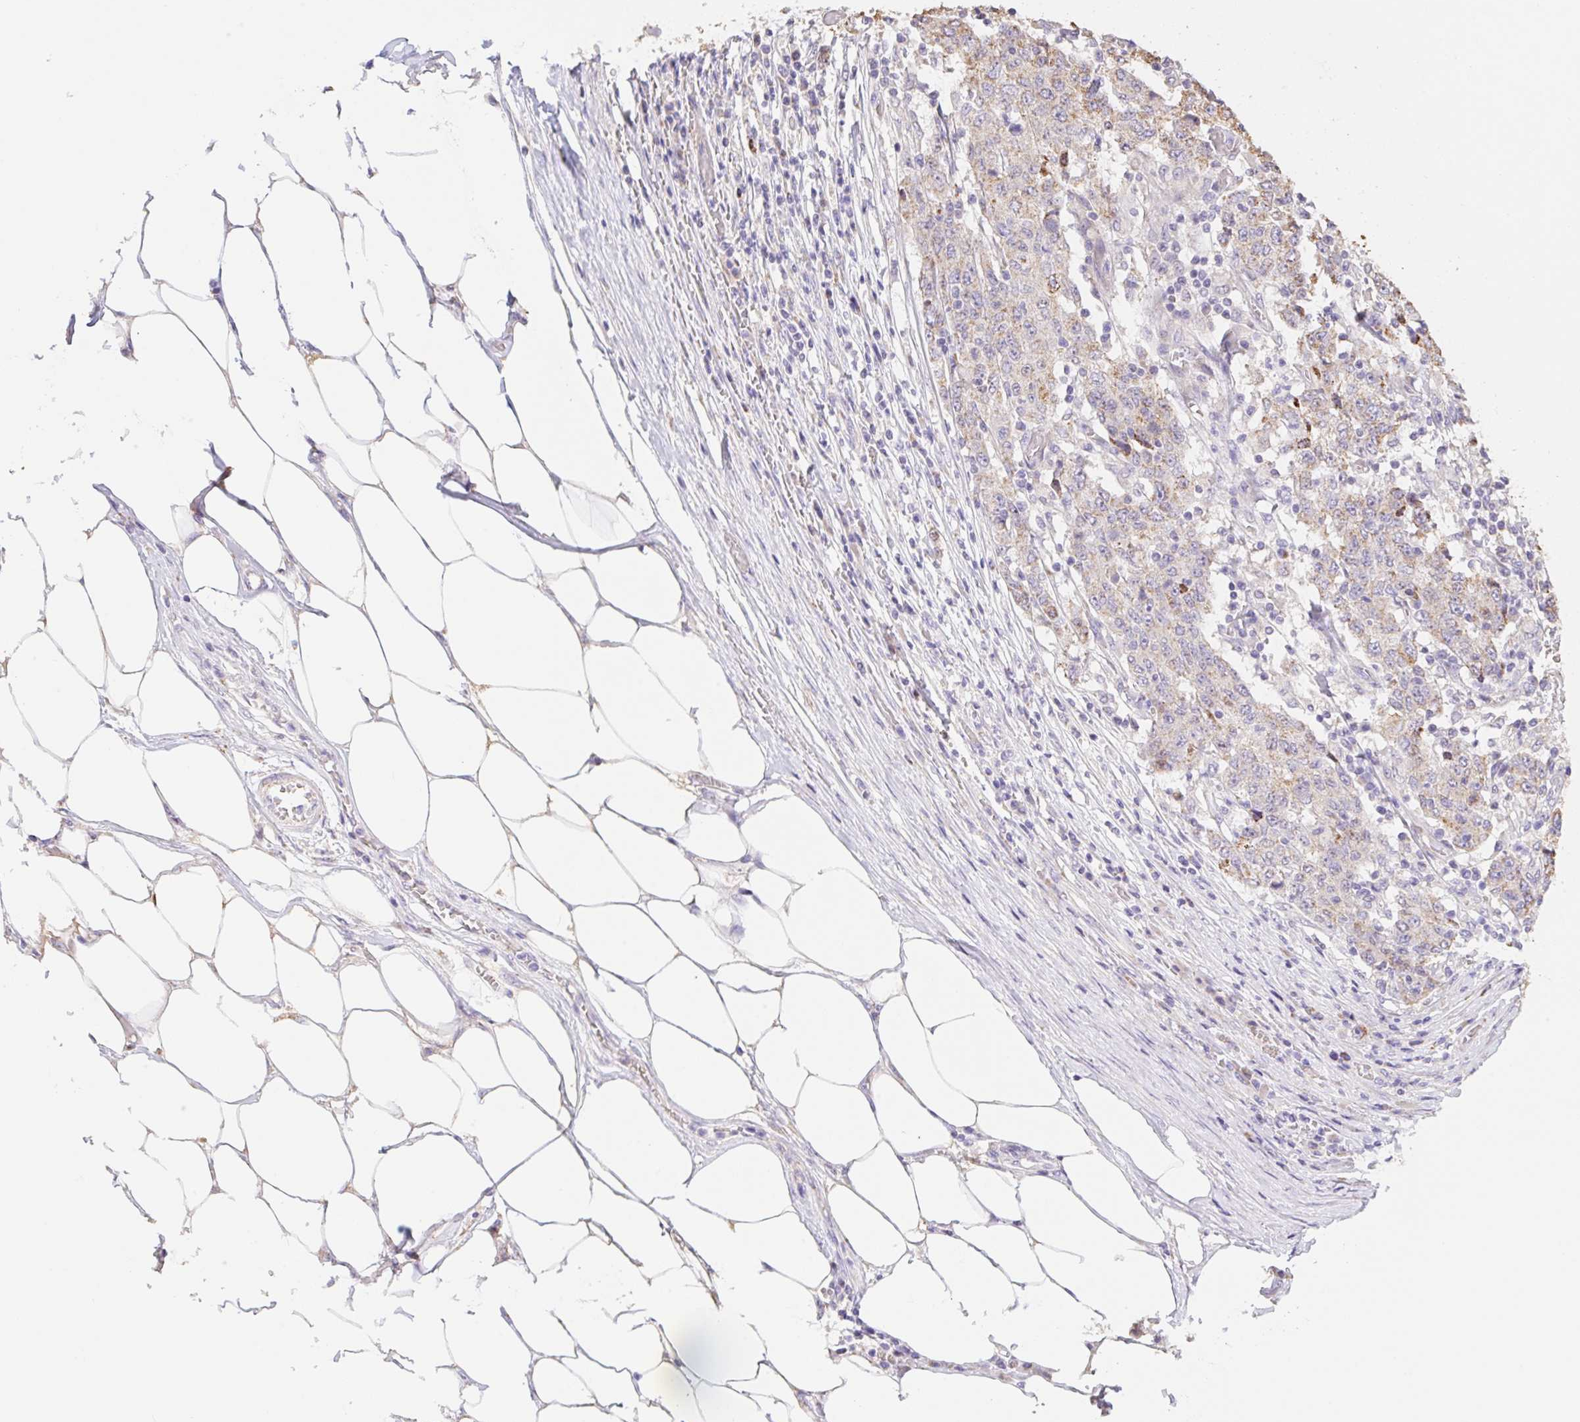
{"staining": {"intensity": "weak", "quantity": ">75%", "location": "cytoplasmic/membranous"}, "tissue": "stomach cancer", "cell_type": "Tumor cells", "image_type": "cancer", "snomed": [{"axis": "morphology", "description": "Adenocarcinoma, NOS"}, {"axis": "topography", "description": "Stomach"}], "caption": "Tumor cells reveal low levels of weak cytoplasmic/membranous positivity in approximately >75% of cells in adenocarcinoma (stomach). (DAB (3,3'-diaminobenzidine) IHC with brightfield microscopy, high magnification).", "gene": "COPZ2", "patient": {"sex": "male", "age": 59}}